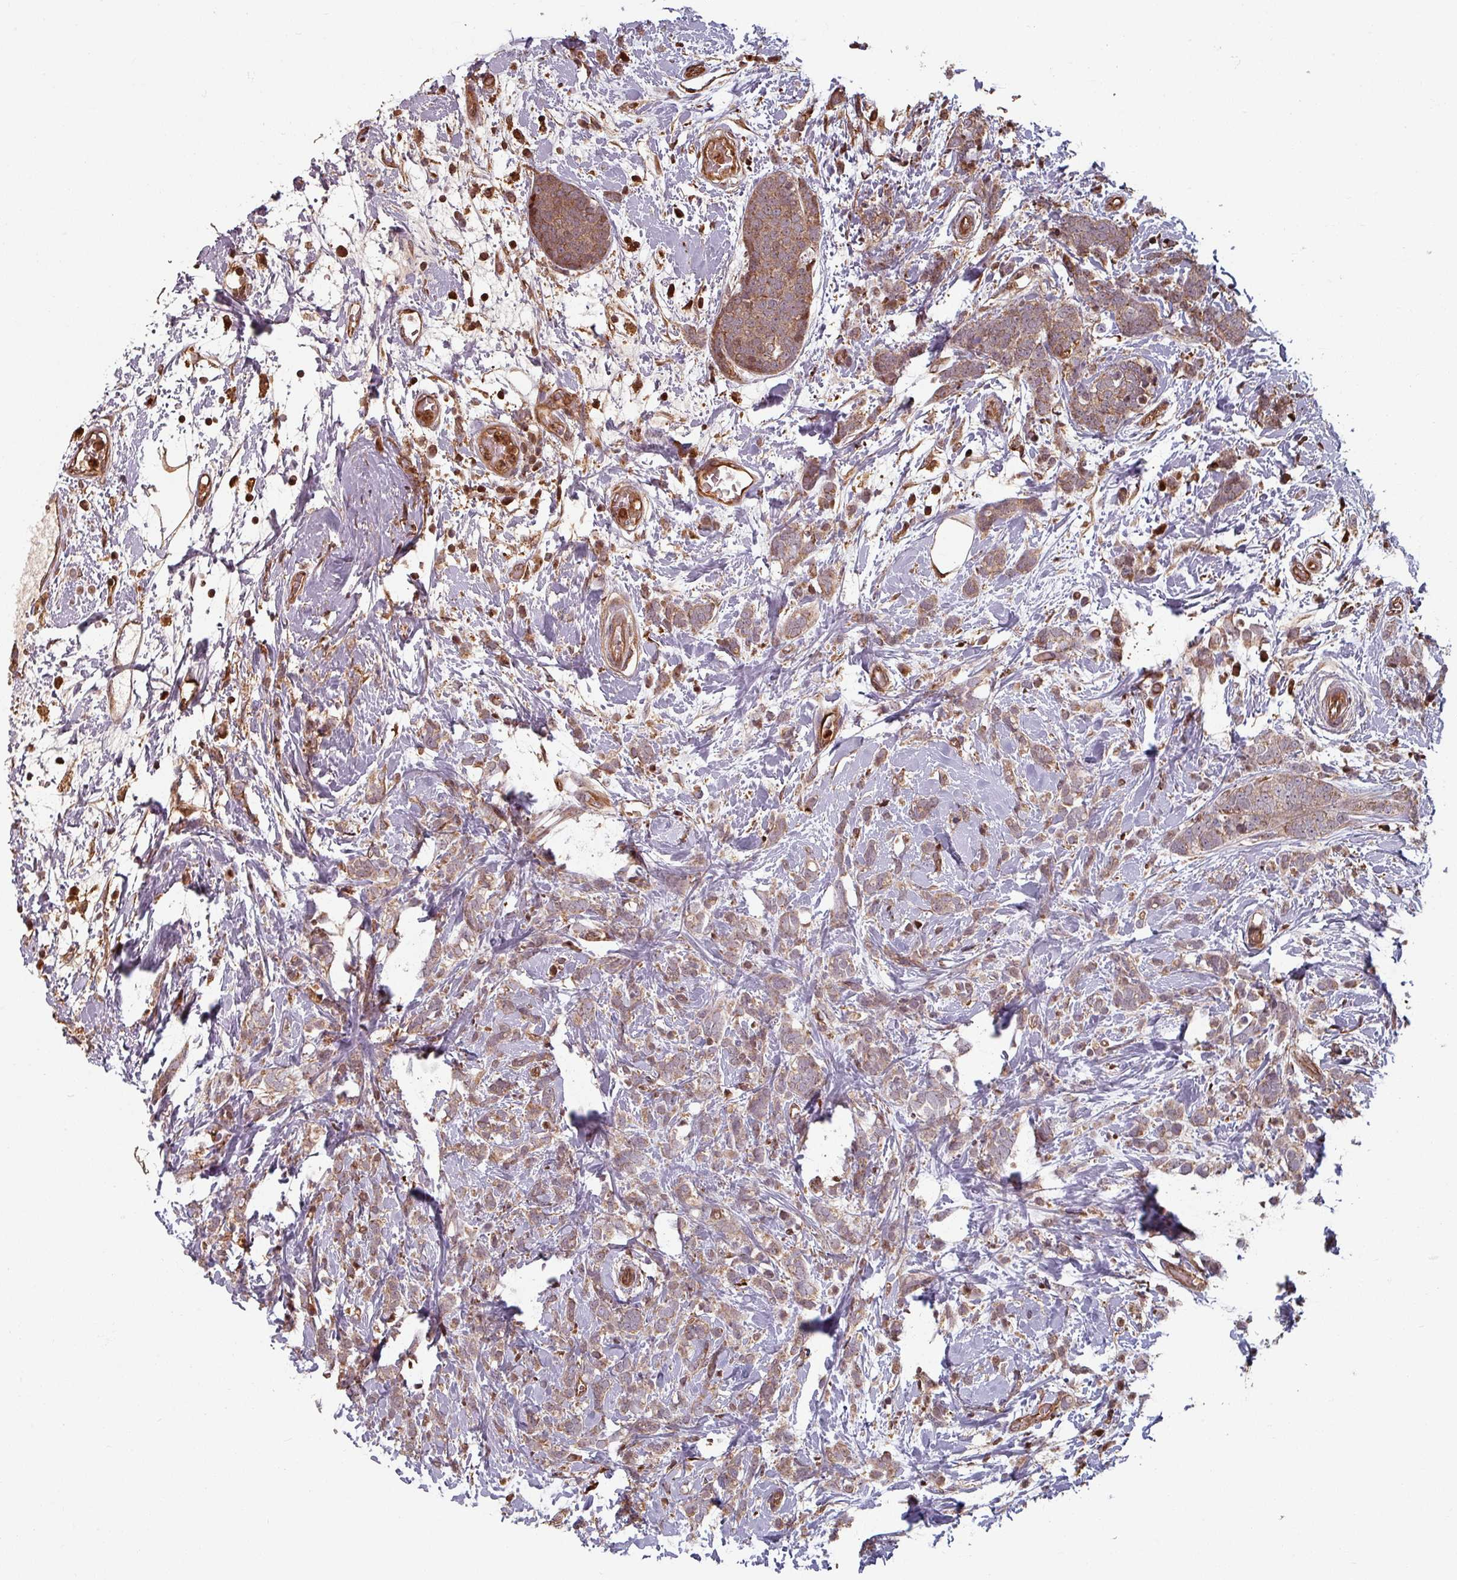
{"staining": {"intensity": "weak", "quantity": ">75%", "location": "cytoplasmic/membranous"}, "tissue": "breast cancer", "cell_type": "Tumor cells", "image_type": "cancer", "snomed": [{"axis": "morphology", "description": "Lobular carcinoma"}, {"axis": "topography", "description": "Breast"}], "caption": "Protein staining of breast cancer (lobular carcinoma) tissue reveals weak cytoplasmic/membranous staining in approximately >75% of tumor cells.", "gene": "EID1", "patient": {"sex": "female", "age": 58}}